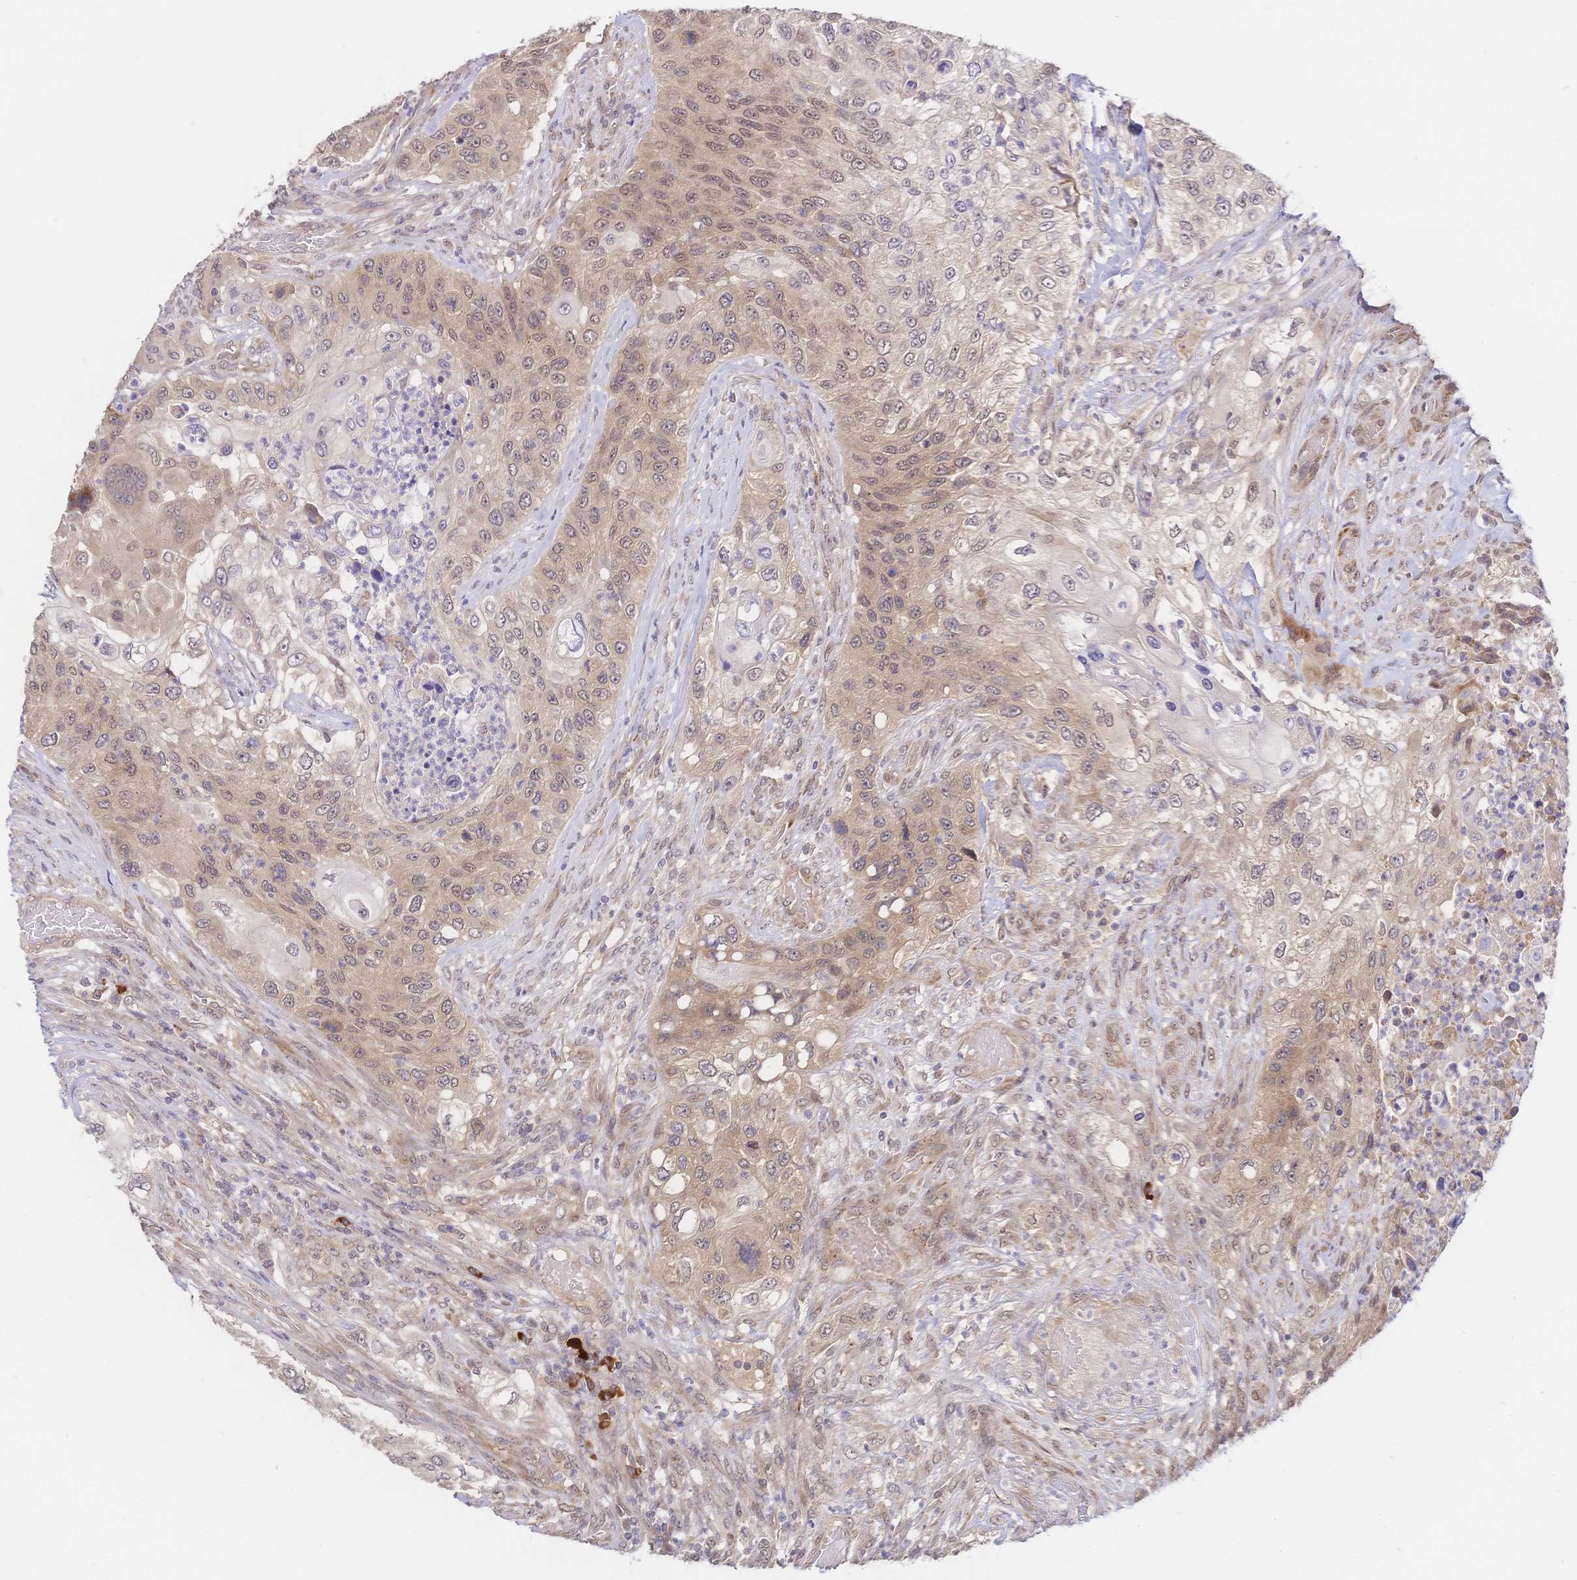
{"staining": {"intensity": "weak", "quantity": ">75%", "location": "cytoplasmic/membranous,nuclear"}, "tissue": "urothelial cancer", "cell_type": "Tumor cells", "image_type": "cancer", "snomed": [{"axis": "morphology", "description": "Urothelial carcinoma, High grade"}, {"axis": "topography", "description": "Urinary bladder"}], "caption": "Human urothelial cancer stained with a protein marker demonstrates weak staining in tumor cells.", "gene": "LMO4", "patient": {"sex": "female", "age": 60}}